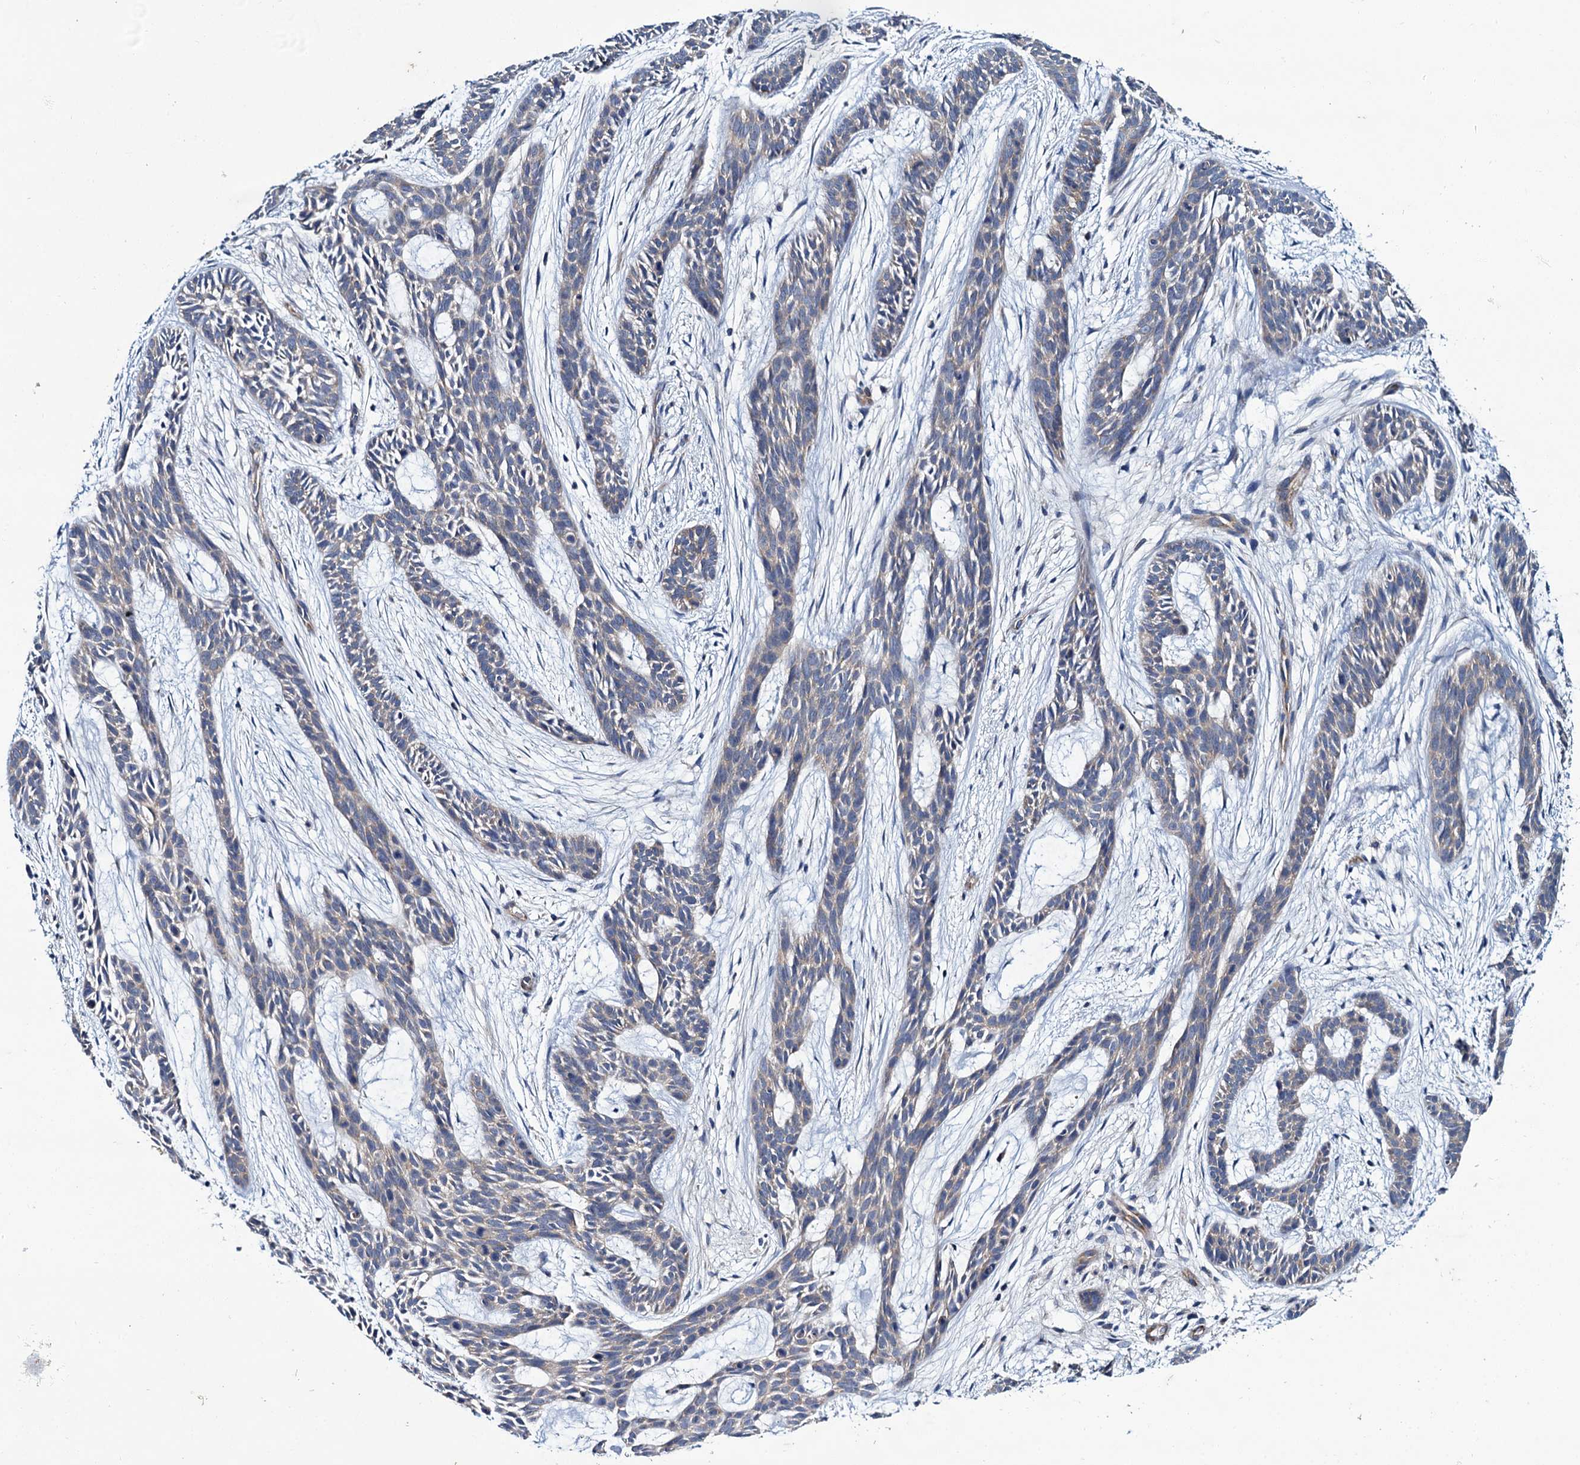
{"staining": {"intensity": "weak", "quantity": "25%-75%", "location": "cytoplasmic/membranous"}, "tissue": "skin cancer", "cell_type": "Tumor cells", "image_type": "cancer", "snomed": [{"axis": "morphology", "description": "Basal cell carcinoma"}, {"axis": "topography", "description": "Skin"}], "caption": "A brown stain labels weak cytoplasmic/membranous positivity of a protein in human skin cancer (basal cell carcinoma) tumor cells. Ihc stains the protein of interest in brown and the nuclei are stained blue.", "gene": "CEP295", "patient": {"sex": "male", "age": 89}}